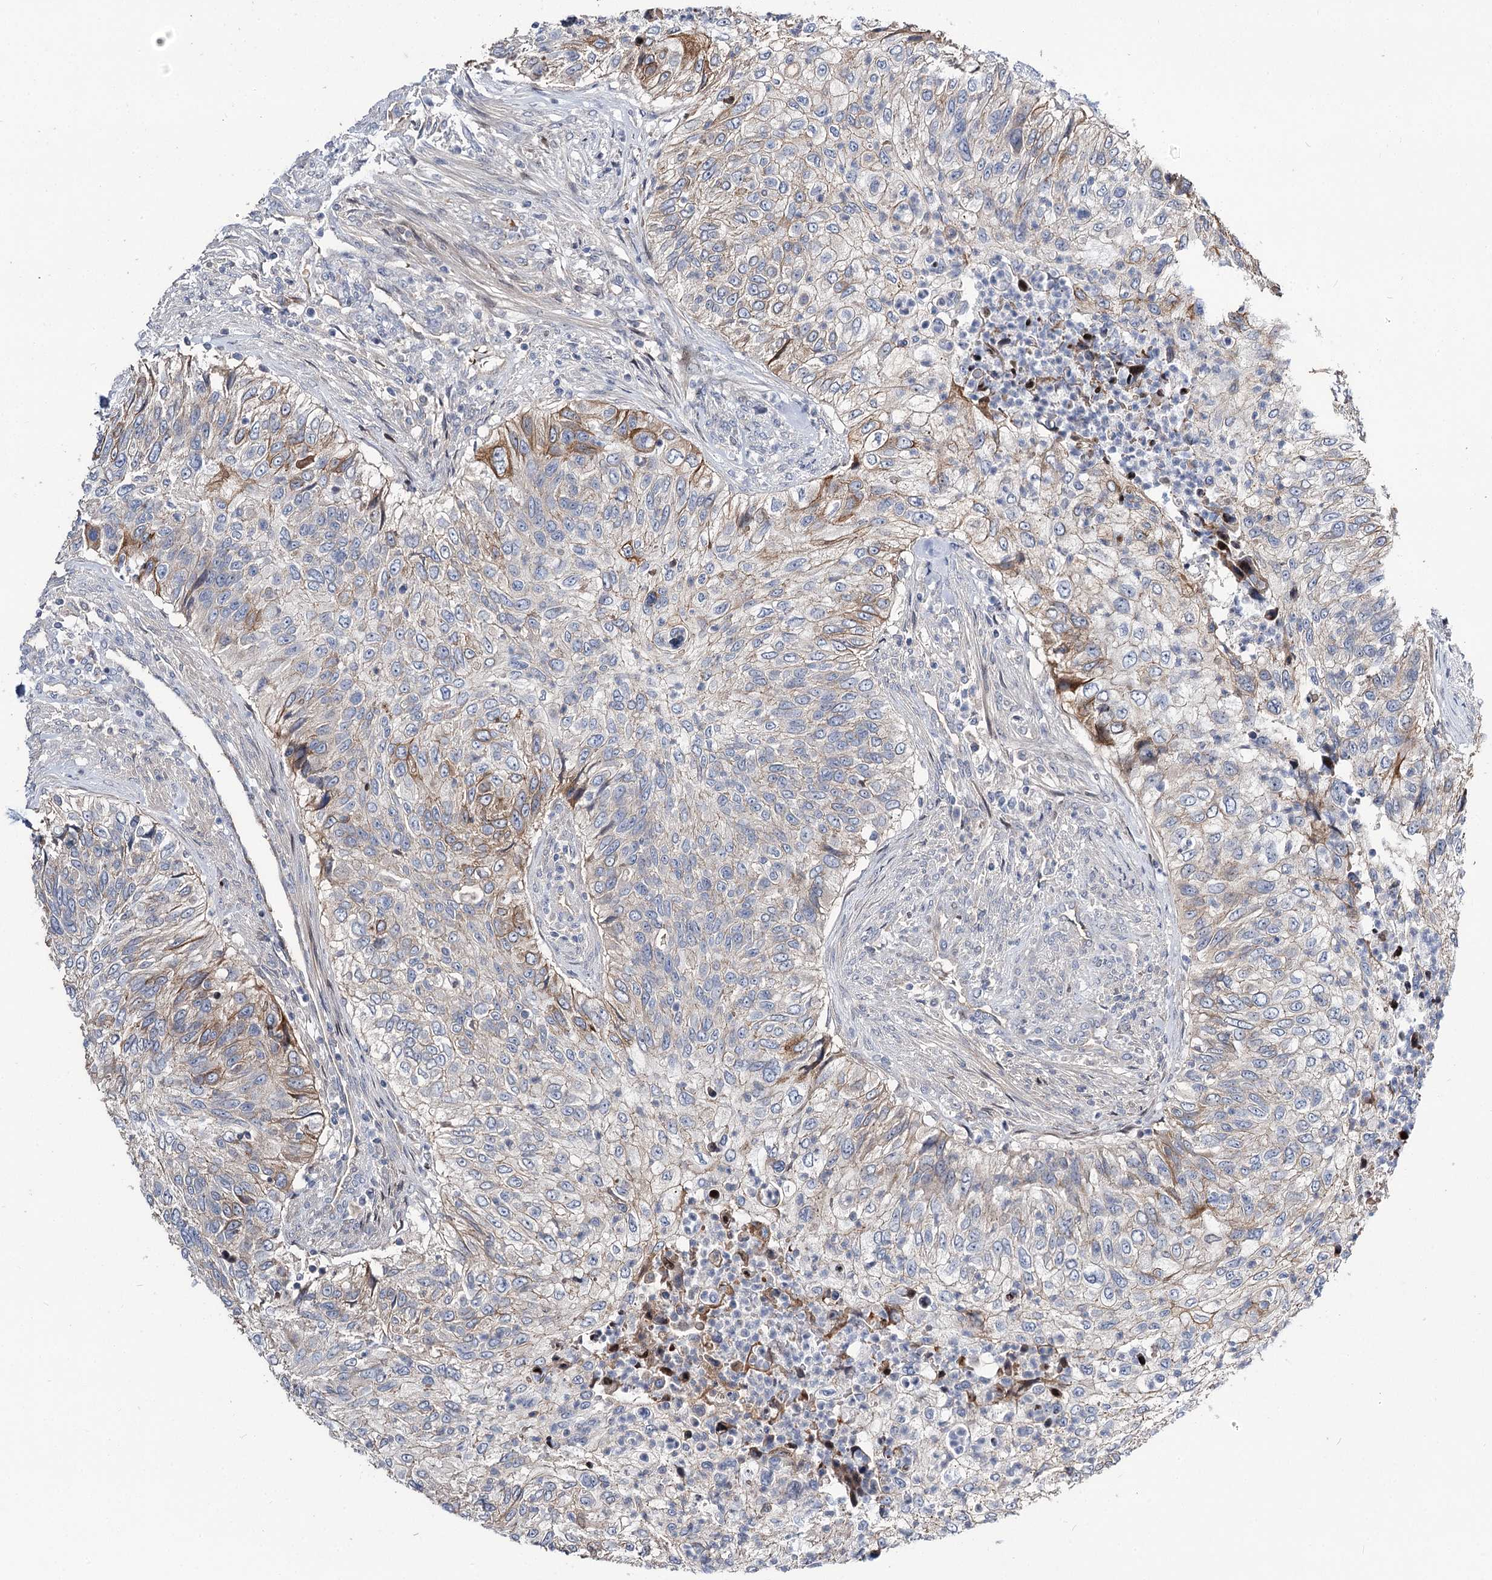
{"staining": {"intensity": "moderate", "quantity": "25%-75%", "location": "cytoplasmic/membranous"}, "tissue": "urothelial cancer", "cell_type": "Tumor cells", "image_type": "cancer", "snomed": [{"axis": "morphology", "description": "Urothelial carcinoma, High grade"}, {"axis": "topography", "description": "Urinary bladder"}], "caption": "Protein staining by IHC shows moderate cytoplasmic/membranous expression in about 25%-75% of tumor cells in urothelial cancer.", "gene": "ITFG2", "patient": {"sex": "female", "age": 60}}